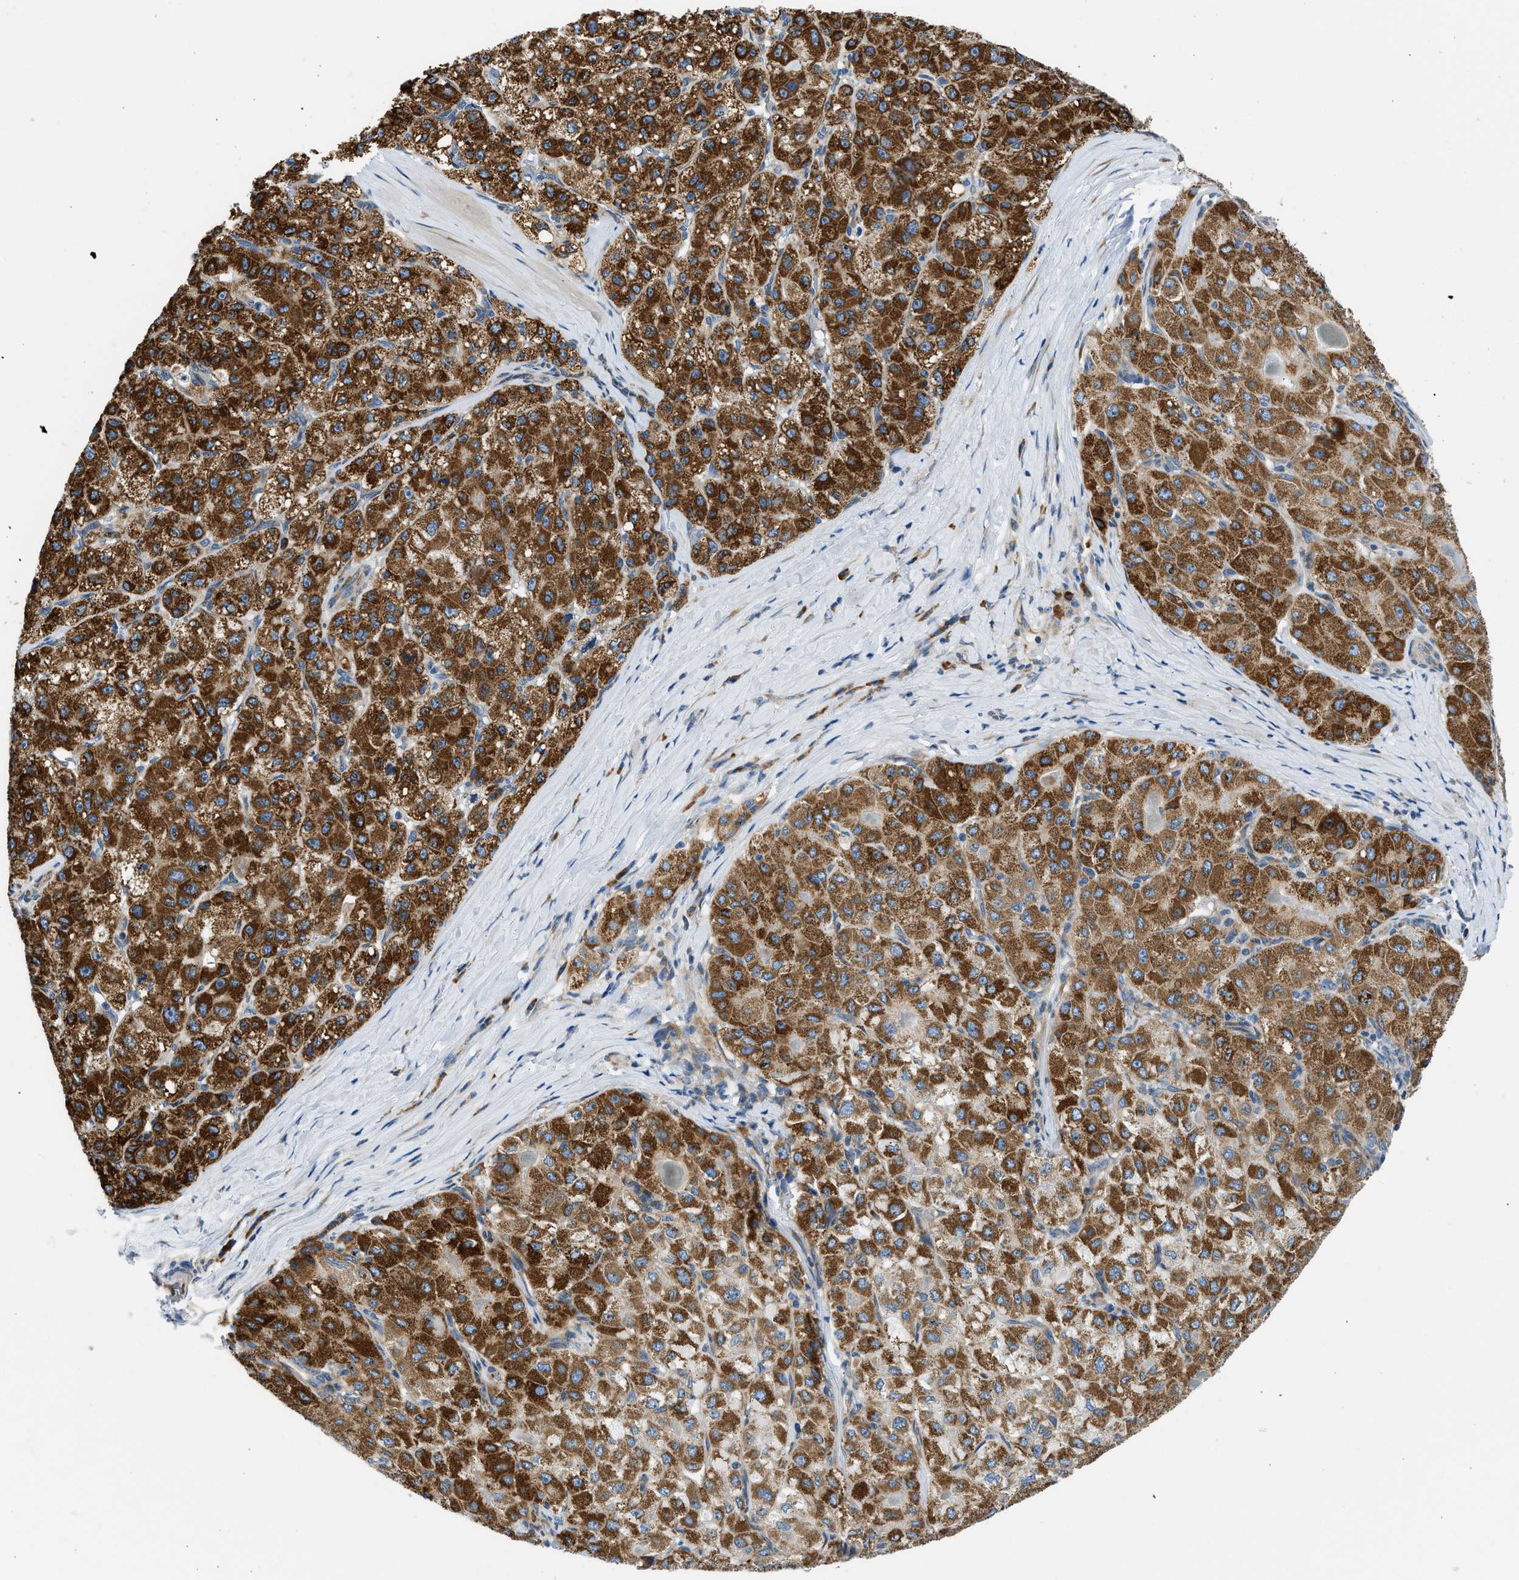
{"staining": {"intensity": "strong", "quantity": ">75%", "location": "cytoplasmic/membranous"}, "tissue": "liver cancer", "cell_type": "Tumor cells", "image_type": "cancer", "snomed": [{"axis": "morphology", "description": "Carcinoma, Hepatocellular, NOS"}, {"axis": "topography", "description": "Liver"}], "caption": "Protein expression analysis of human liver cancer (hepatocellular carcinoma) reveals strong cytoplasmic/membranous positivity in approximately >75% of tumor cells.", "gene": "CAMKK2", "patient": {"sex": "male", "age": 80}}